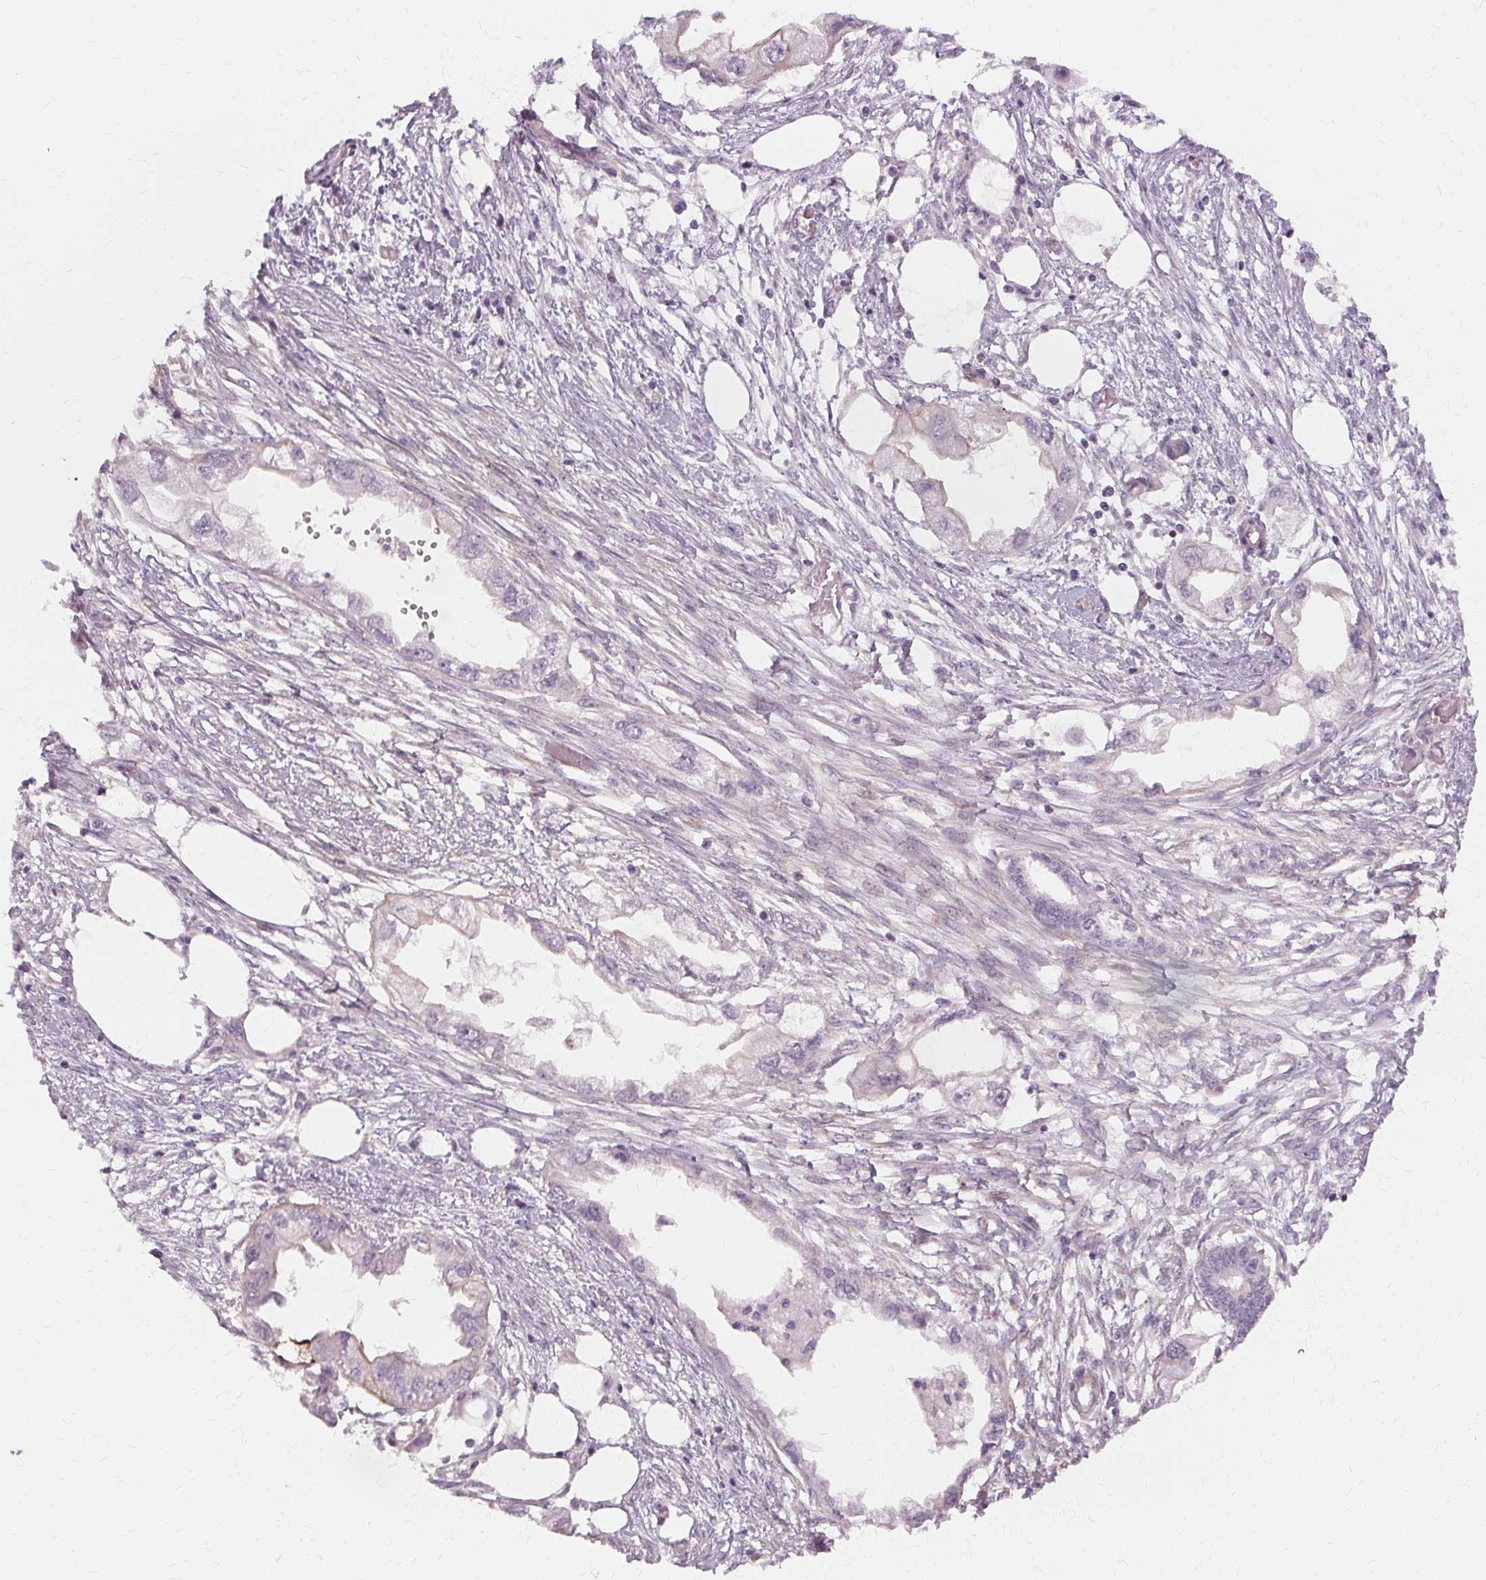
{"staining": {"intensity": "negative", "quantity": "none", "location": "none"}, "tissue": "endometrial cancer", "cell_type": "Tumor cells", "image_type": "cancer", "snomed": [{"axis": "morphology", "description": "Adenocarcinoma, NOS"}, {"axis": "morphology", "description": "Adenocarcinoma, metastatic, NOS"}, {"axis": "topography", "description": "Adipose tissue"}, {"axis": "topography", "description": "Endometrium"}], "caption": "The histopathology image demonstrates no significant expression in tumor cells of endometrial cancer (metastatic adenocarcinoma). The staining was performed using DAB to visualize the protein expression in brown, while the nuclei were stained in blue with hematoxylin (Magnification: 20x).", "gene": "USP8", "patient": {"sex": "female", "age": 67}}